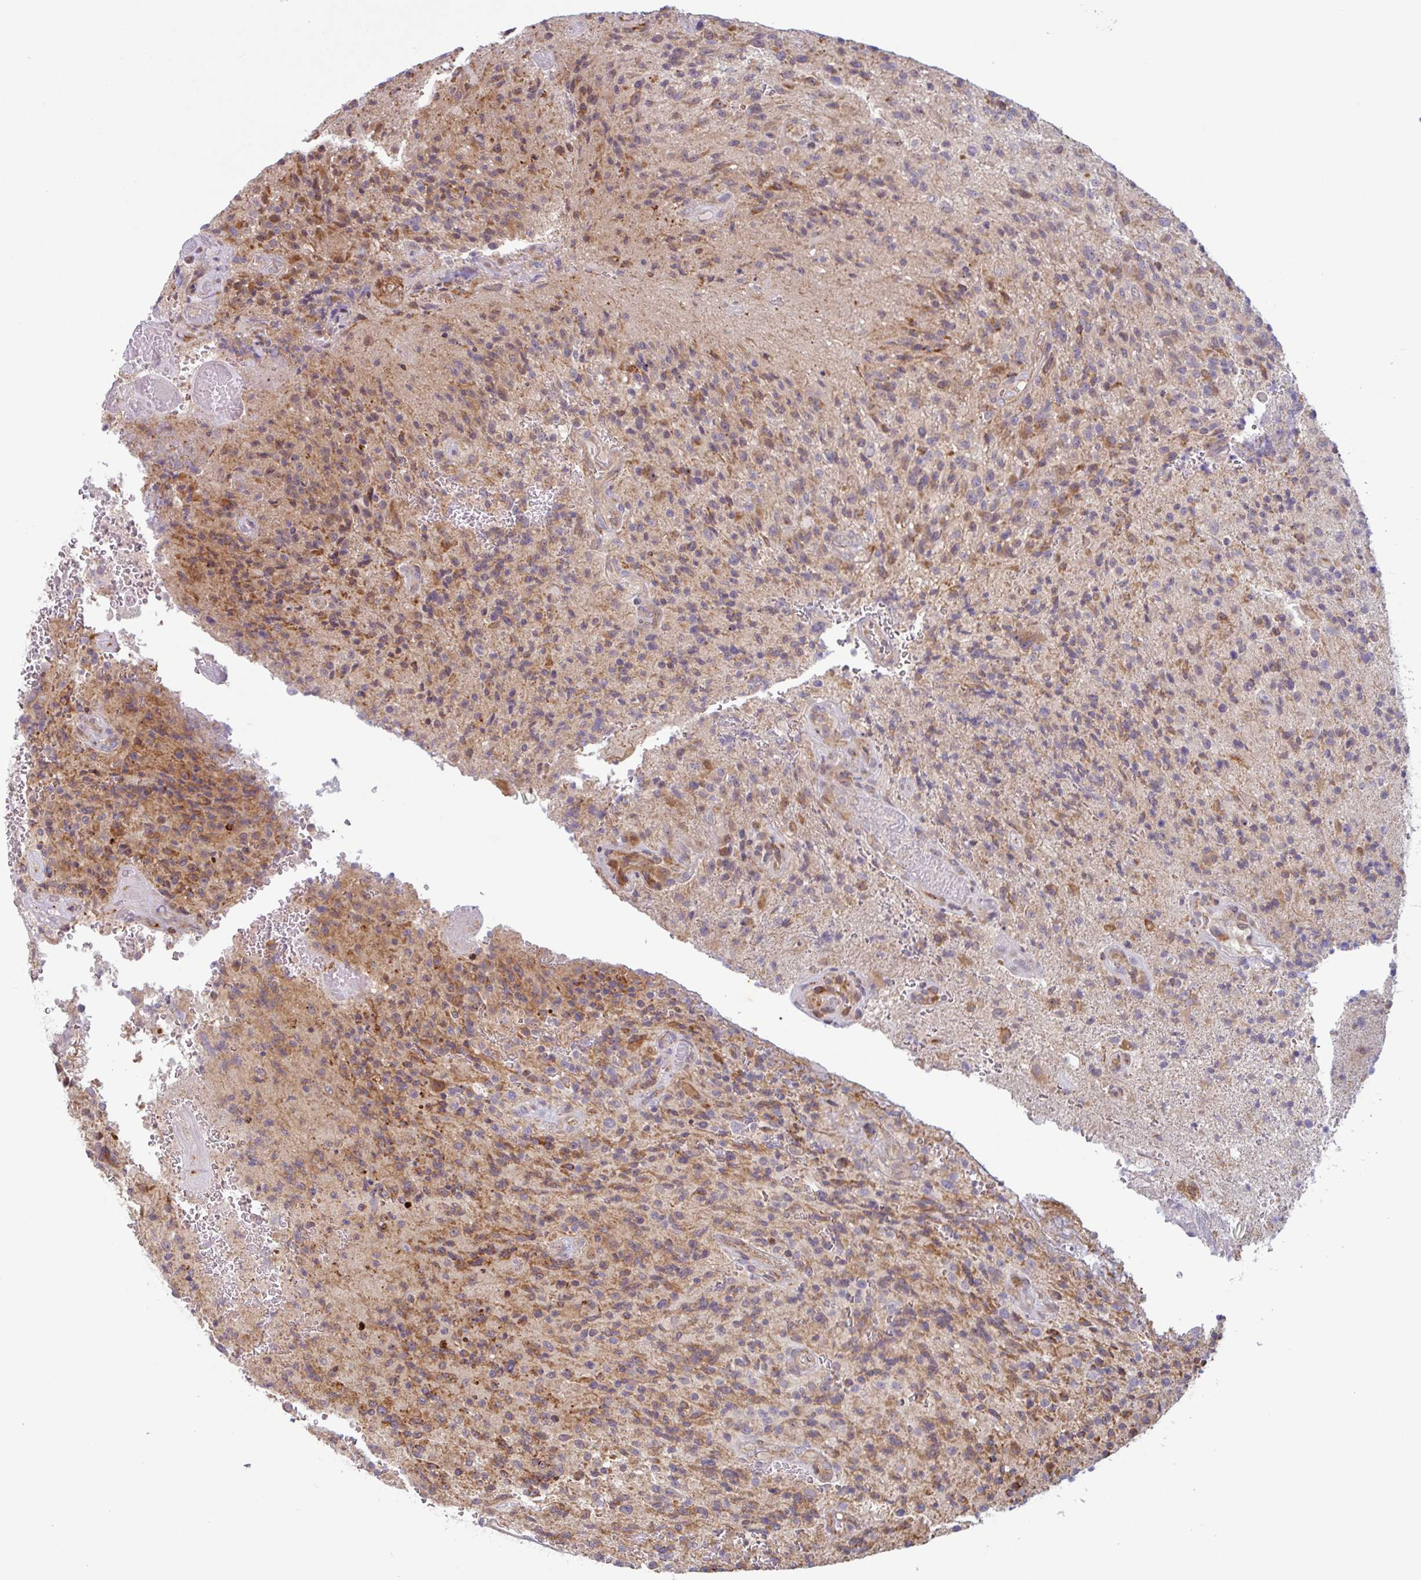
{"staining": {"intensity": "moderate", "quantity": "25%-75%", "location": "cytoplasmic/membranous"}, "tissue": "glioma", "cell_type": "Tumor cells", "image_type": "cancer", "snomed": [{"axis": "morphology", "description": "Normal tissue, NOS"}, {"axis": "morphology", "description": "Glioma, malignant, High grade"}, {"axis": "topography", "description": "Cerebral cortex"}], "caption": "A high-resolution micrograph shows IHC staining of glioma, which displays moderate cytoplasmic/membranous positivity in approximately 25%-75% of tumor cells.", "gene": "RIT1", "patient": {"sex": "male", "age": 56}}